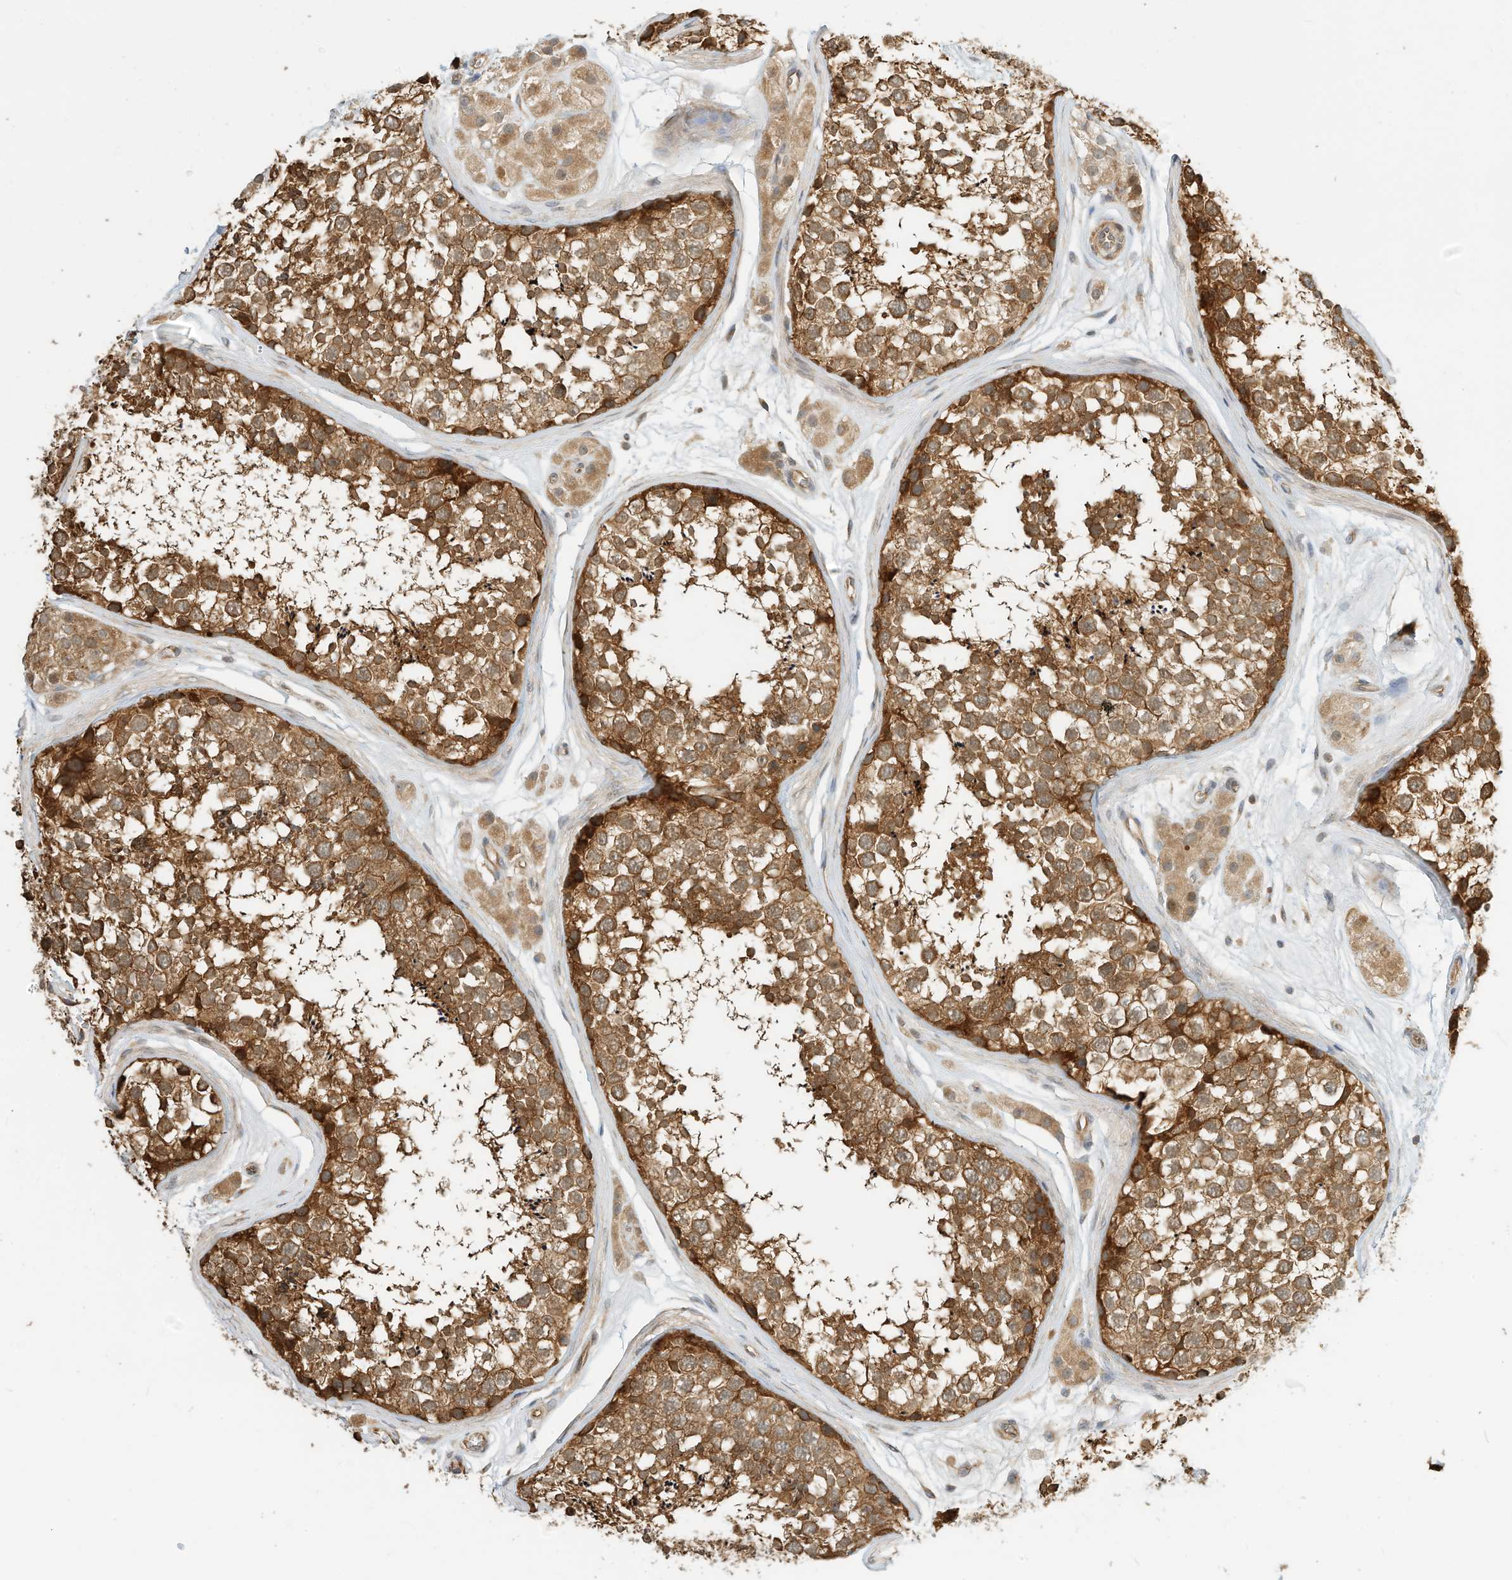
{"staining": {"intensity": "moderate", "quantity": ">75%", "location": "cytoplasmic/membranous"}, "tissue": "testis", "cell_type": "Cells in seminiferous ducts", "image_type": "normal", "snomed": [{"axis": "morphology", "description": "Normal tissue, NOS"}, {"axis": "topography", "description": "Testis"}], "caption": "A brown stain shows moderate cytoplasmic/membranous expression of a protein in cells in seminiferous ducts of normal human testis.", "gene": "OFD1", "patient": {"sex": "male", "age": 56}}